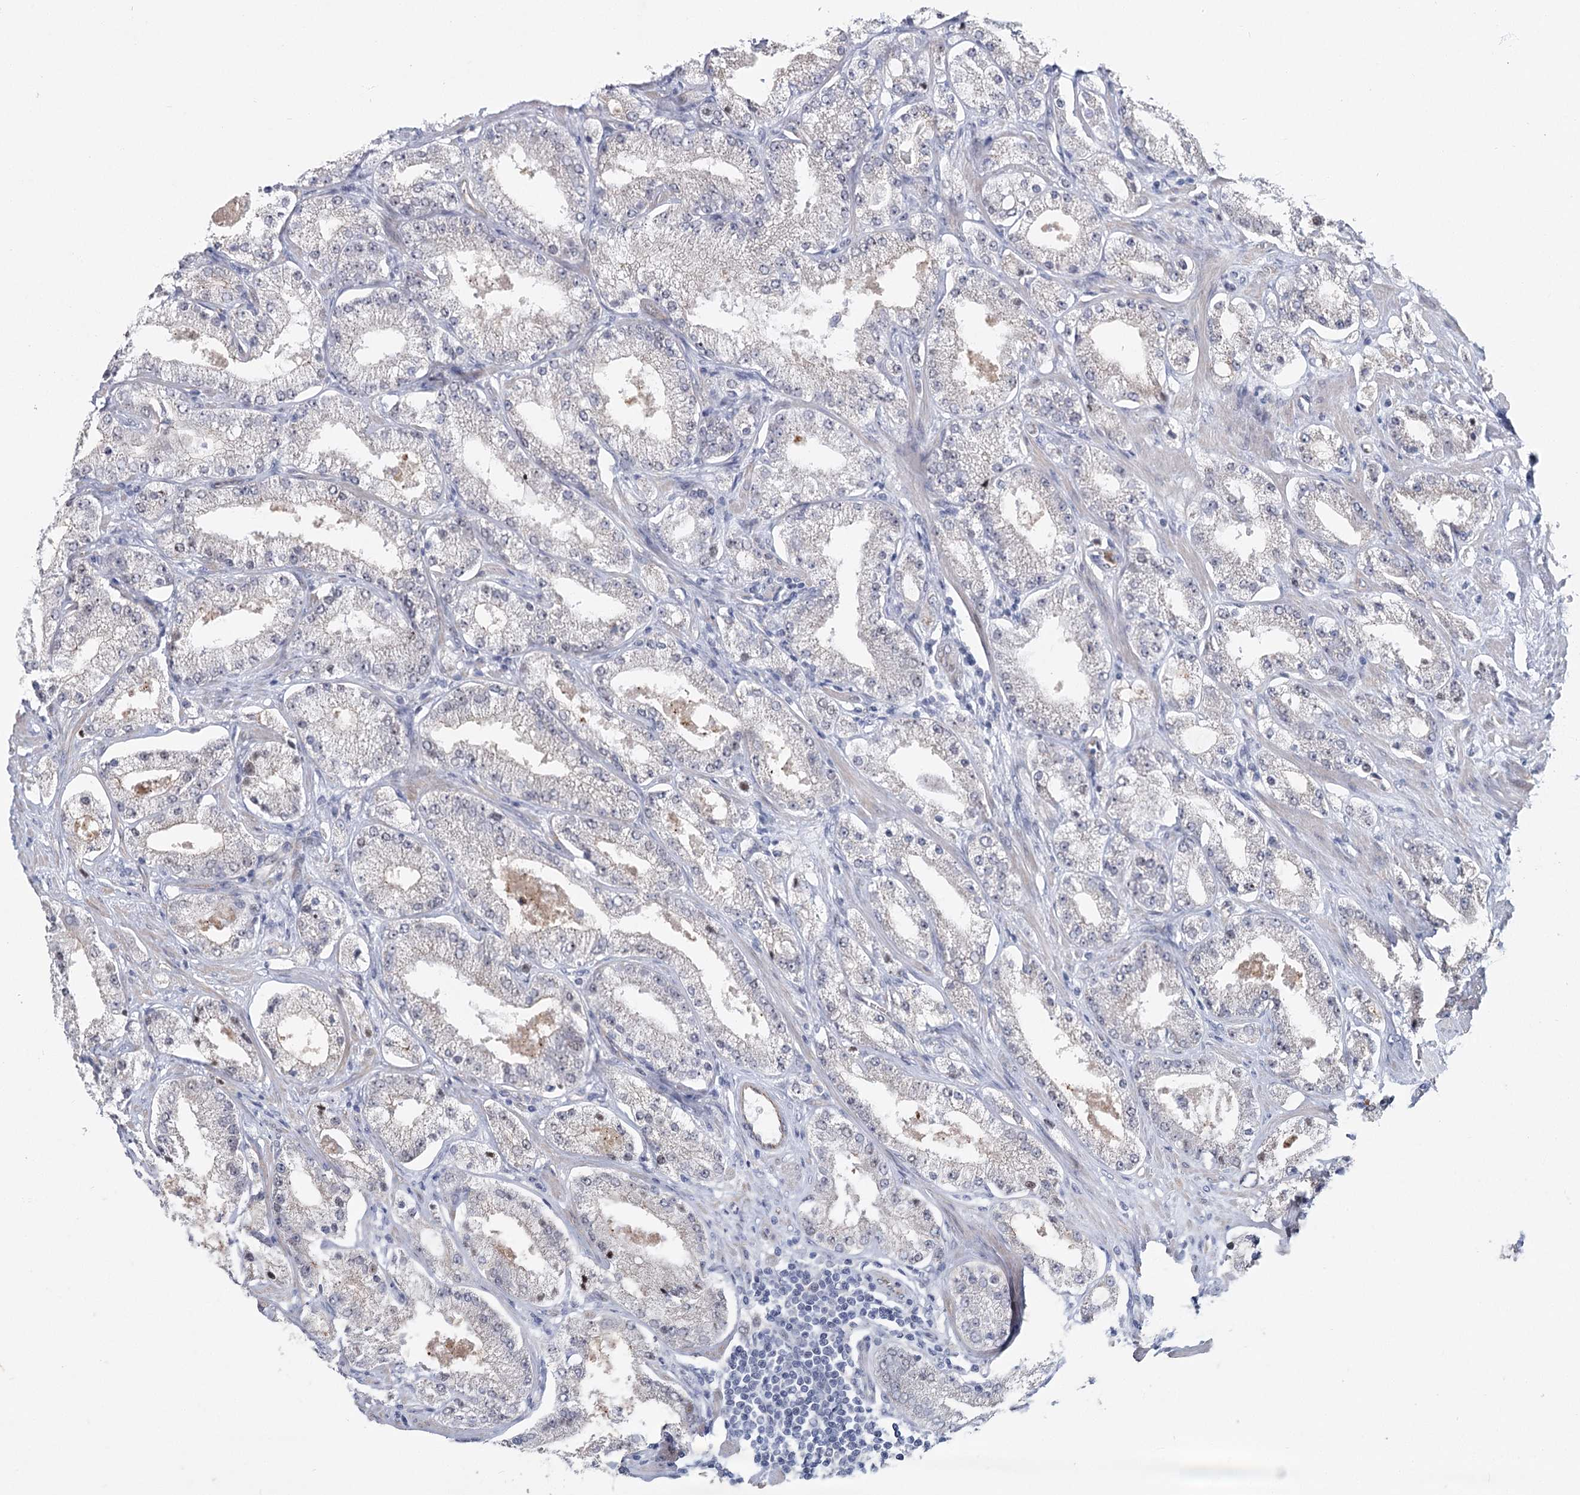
{"staining": {"intensity": "negative", "quantity": "none", "location": "none"}, "tissue": "prostate cancer", "cell_type": "Tumor cells", "image_type": "cancer", "snomed": [{"axis": "morphology", "description": "Adenocarcinoma, Low grade"}, {"axis": "topography", "description": "Prostate"}], "caption": "This is an immunohistochemistry (IHC) image of adenocarcinoma (low-grade) (prostate). There is no staining in tumor cells.", "gene": "ABHD8", "patient": {"sex": "male", "age": 69}}